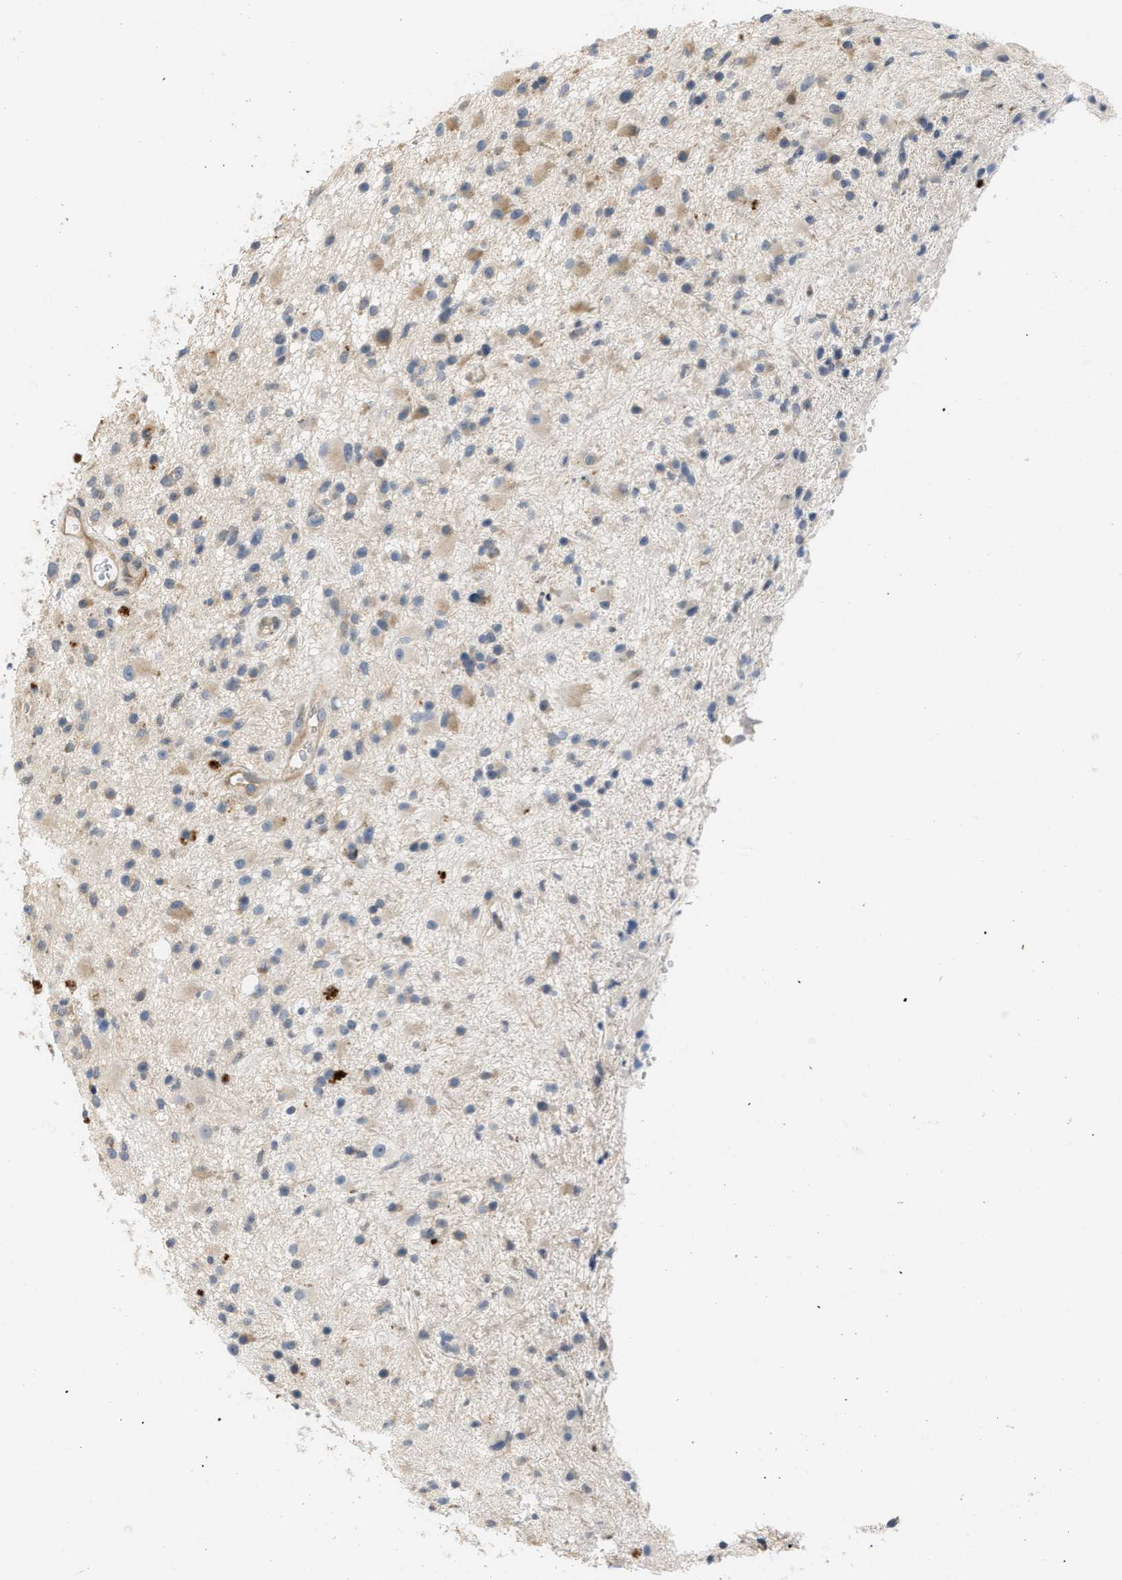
{"staining": {"intensity": "weak", "quantity": "25%-75%", "location": "cytoplasmic/membranous"}, "tissue": "glioma", "cell_type": "Tumor cells", "image_type": "cancer", "snomed": [{"axis": "morphology", "description": "Glioma, malignant, High grade"}, {"axis": "topography", "description": "Brain"}], "caption": "IHC of human malignant glioma (high-grade) exhibits low levels of weak cytoplasmic/membranous expression in approximately 25%-75% of tumor cells. The protein of interest is stained brown, and the nuclei are stained in blue (DAB IHC with brightfield microscopy, high magnification).", "gene": "CSNK1A1", "patient": {"sex": "male", "age": 33}}